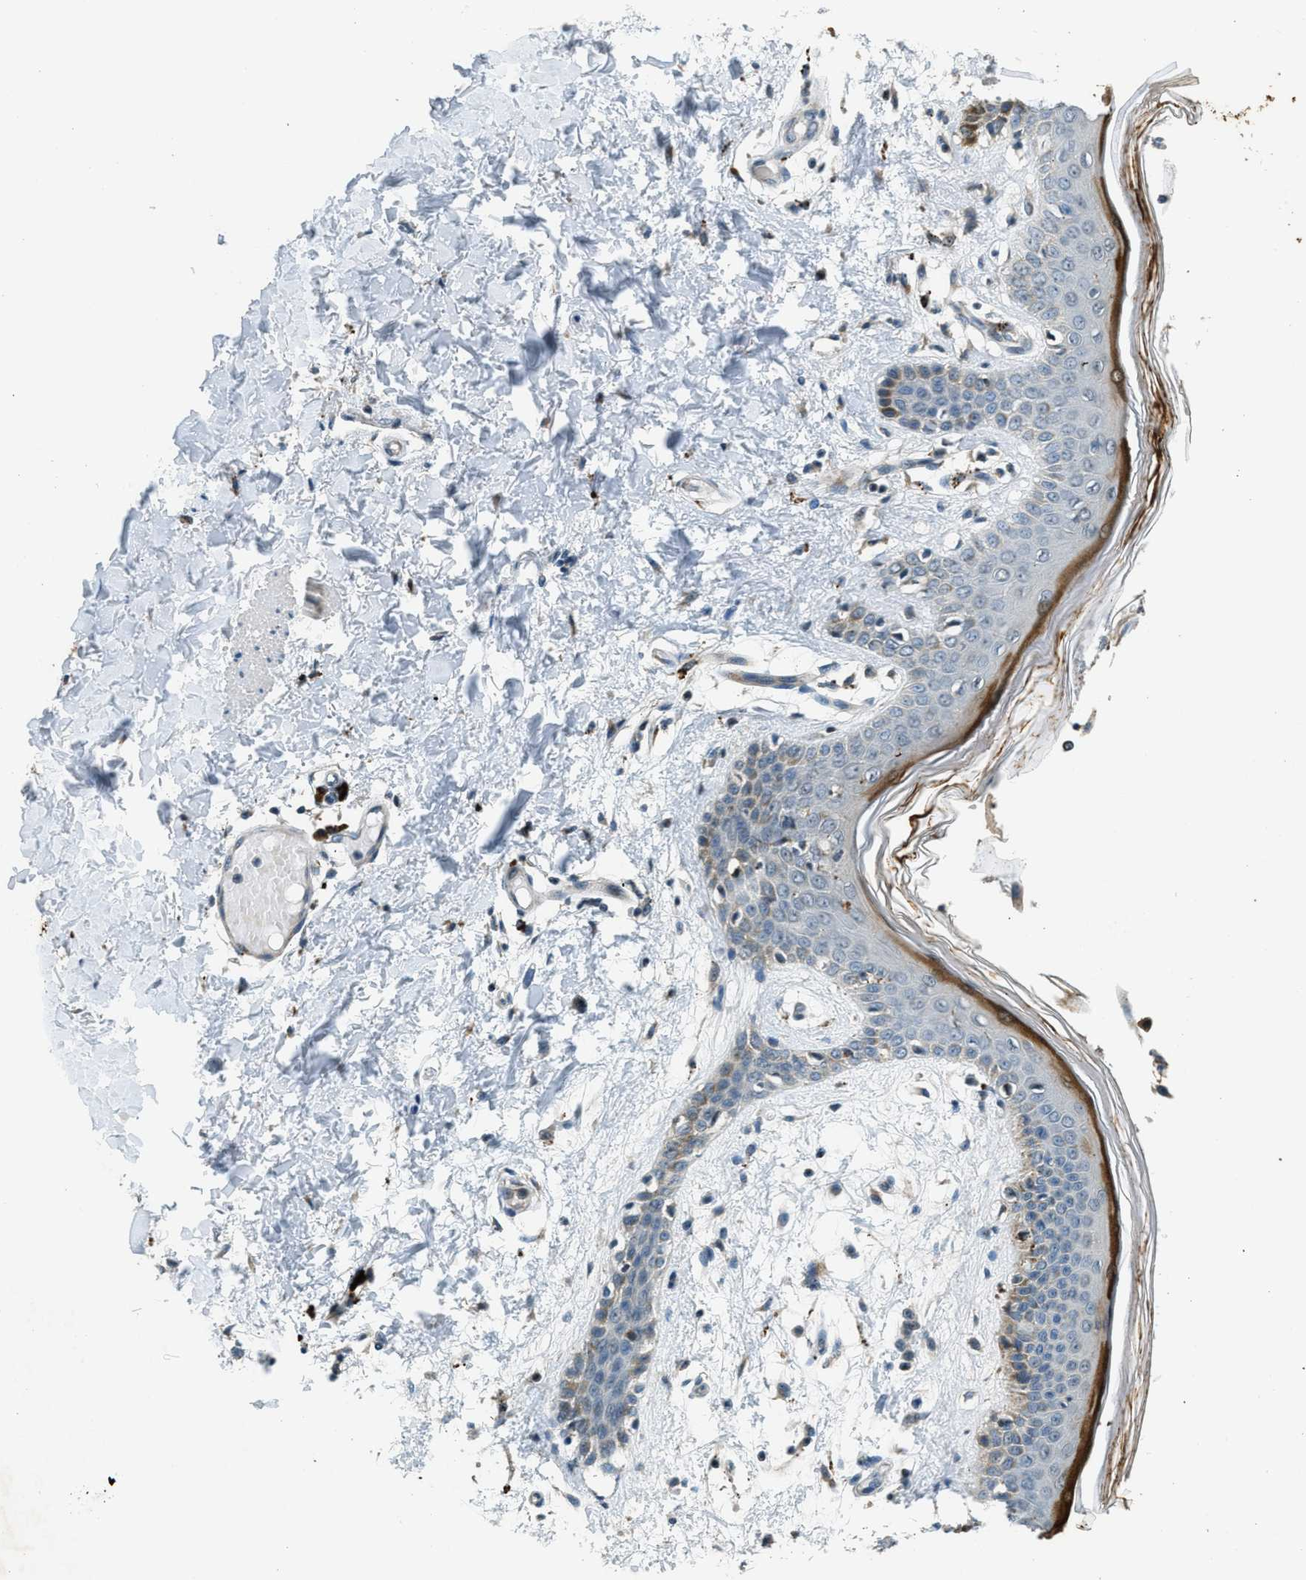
{"staining": {"intensity": "moderate", "quantity": ">75%", "location": "cytoplasmic/membranous"}, "tissue": "skin", "cell_type": "Fibroblasts", "image_type": "normal", "snomed": [{"axis": "morphology", "description": "Normal tissue, NOS"}, {"axis": "topography", "description": "Skin"}], "caption": "The immunohistochemical stain highlights moderate cytoplasmic/membranous positivity in fibroblasts of benign skin. Using DAB (brown) and hematoxylin (blue) stains, captured at high magnification using brightfield microscopy.", "gene": "HERC2", "patient": {"sex": "male", "age": 53}}